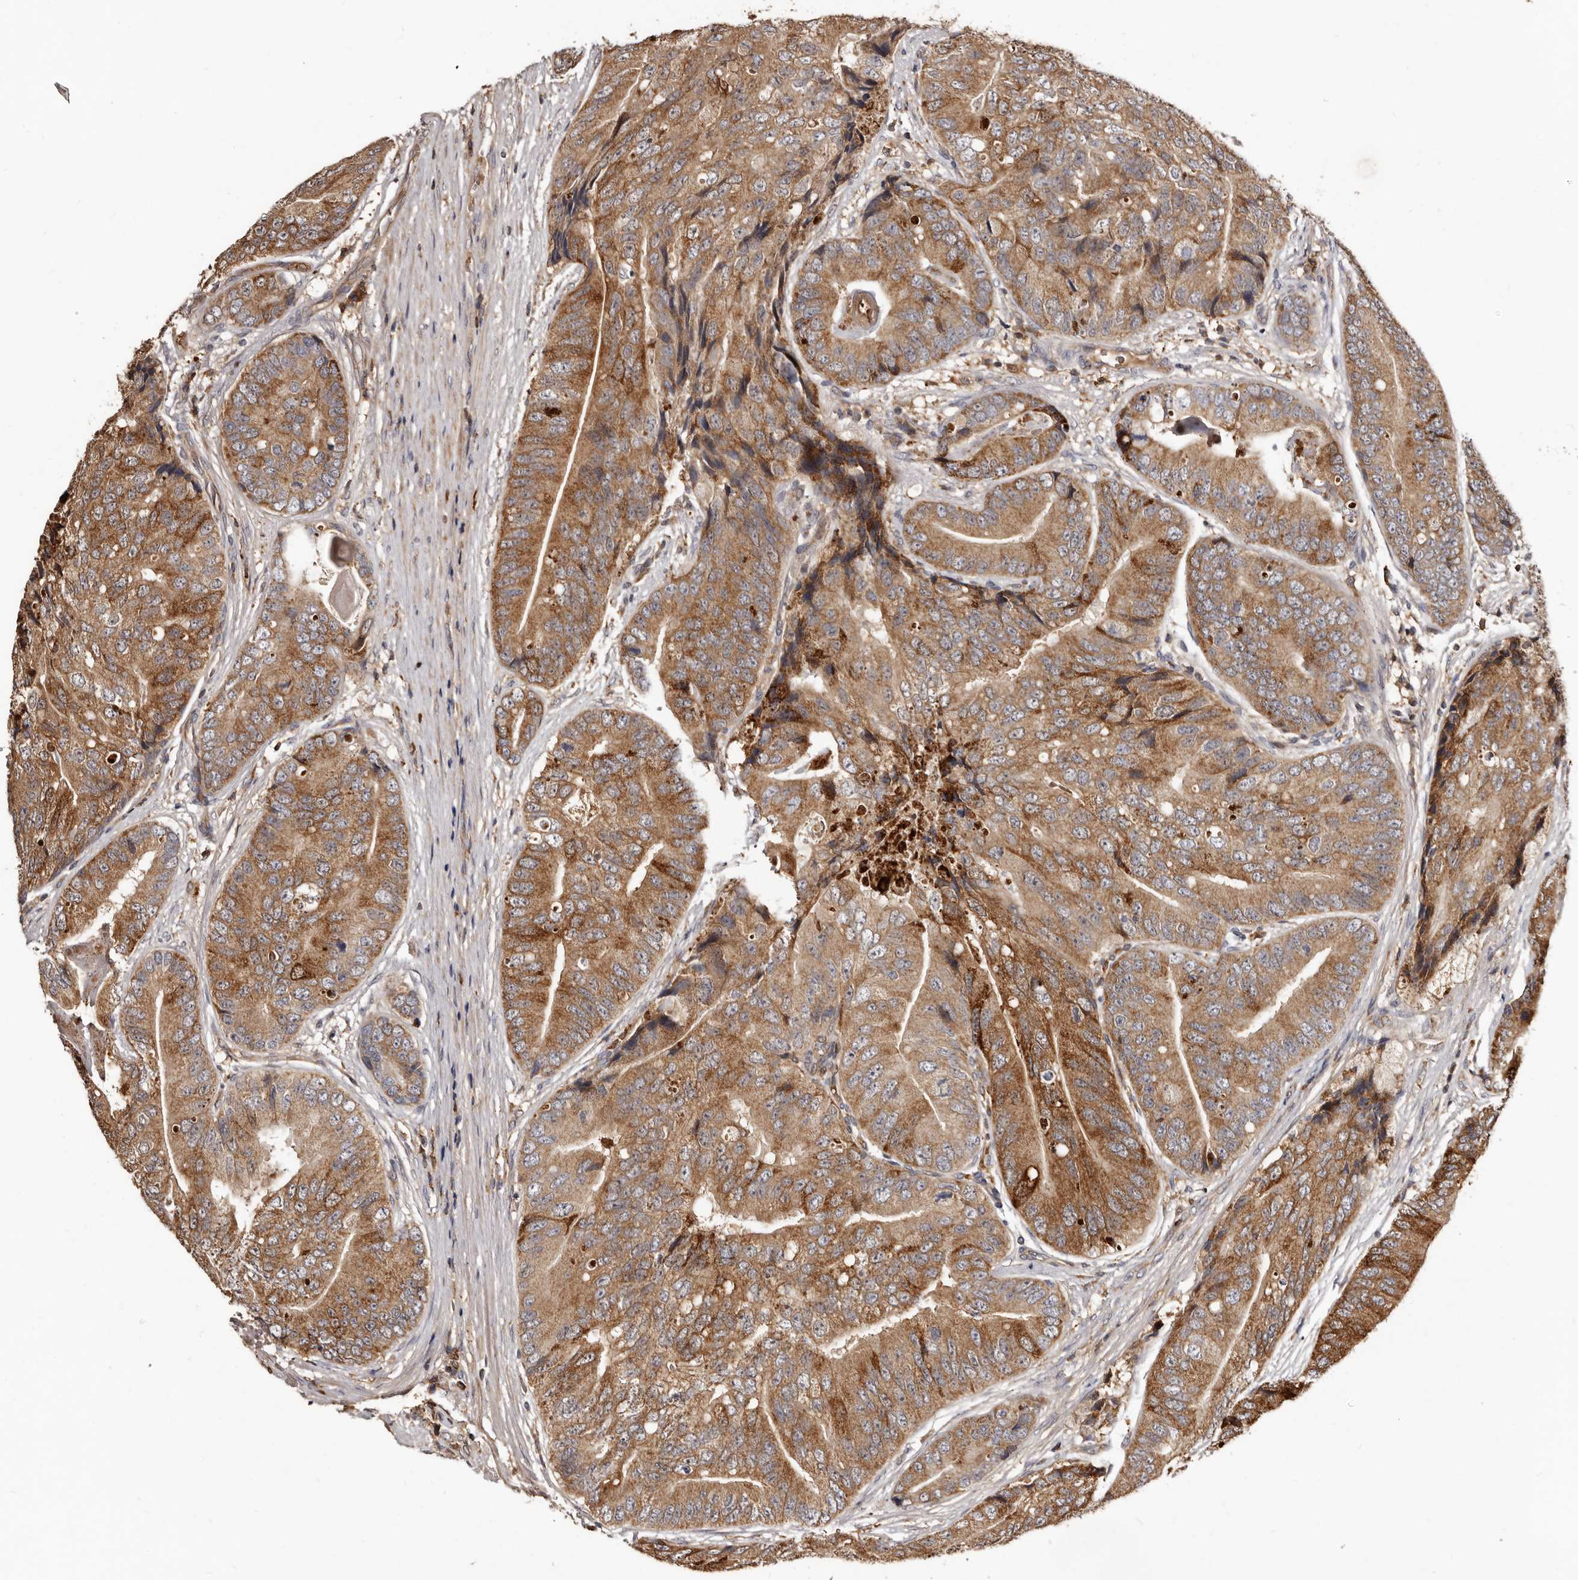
{"staining": {"intensity": "moderate", "quantity": ">75%", "location": "cytoplasmic/membranous"}, "tissue": "prostate cancer", "cell_type": "Tumor cells", "image_type": "cancer", "snomed": [{"axis": "morphology", "description": "Adenocarcinoma, High grade"}, {"axis": "topography", "description": "Prostate"}], "caption": "A high-resolution photomicrograph shows immunohistochemistry staining of prostate adenocarcinoma (high-grade), which displays moderate cytoplasmic/membranous expression in about >75% of tumor cells.", "gene": "BAX", "patient": {"sex": "male", "age": 70}}